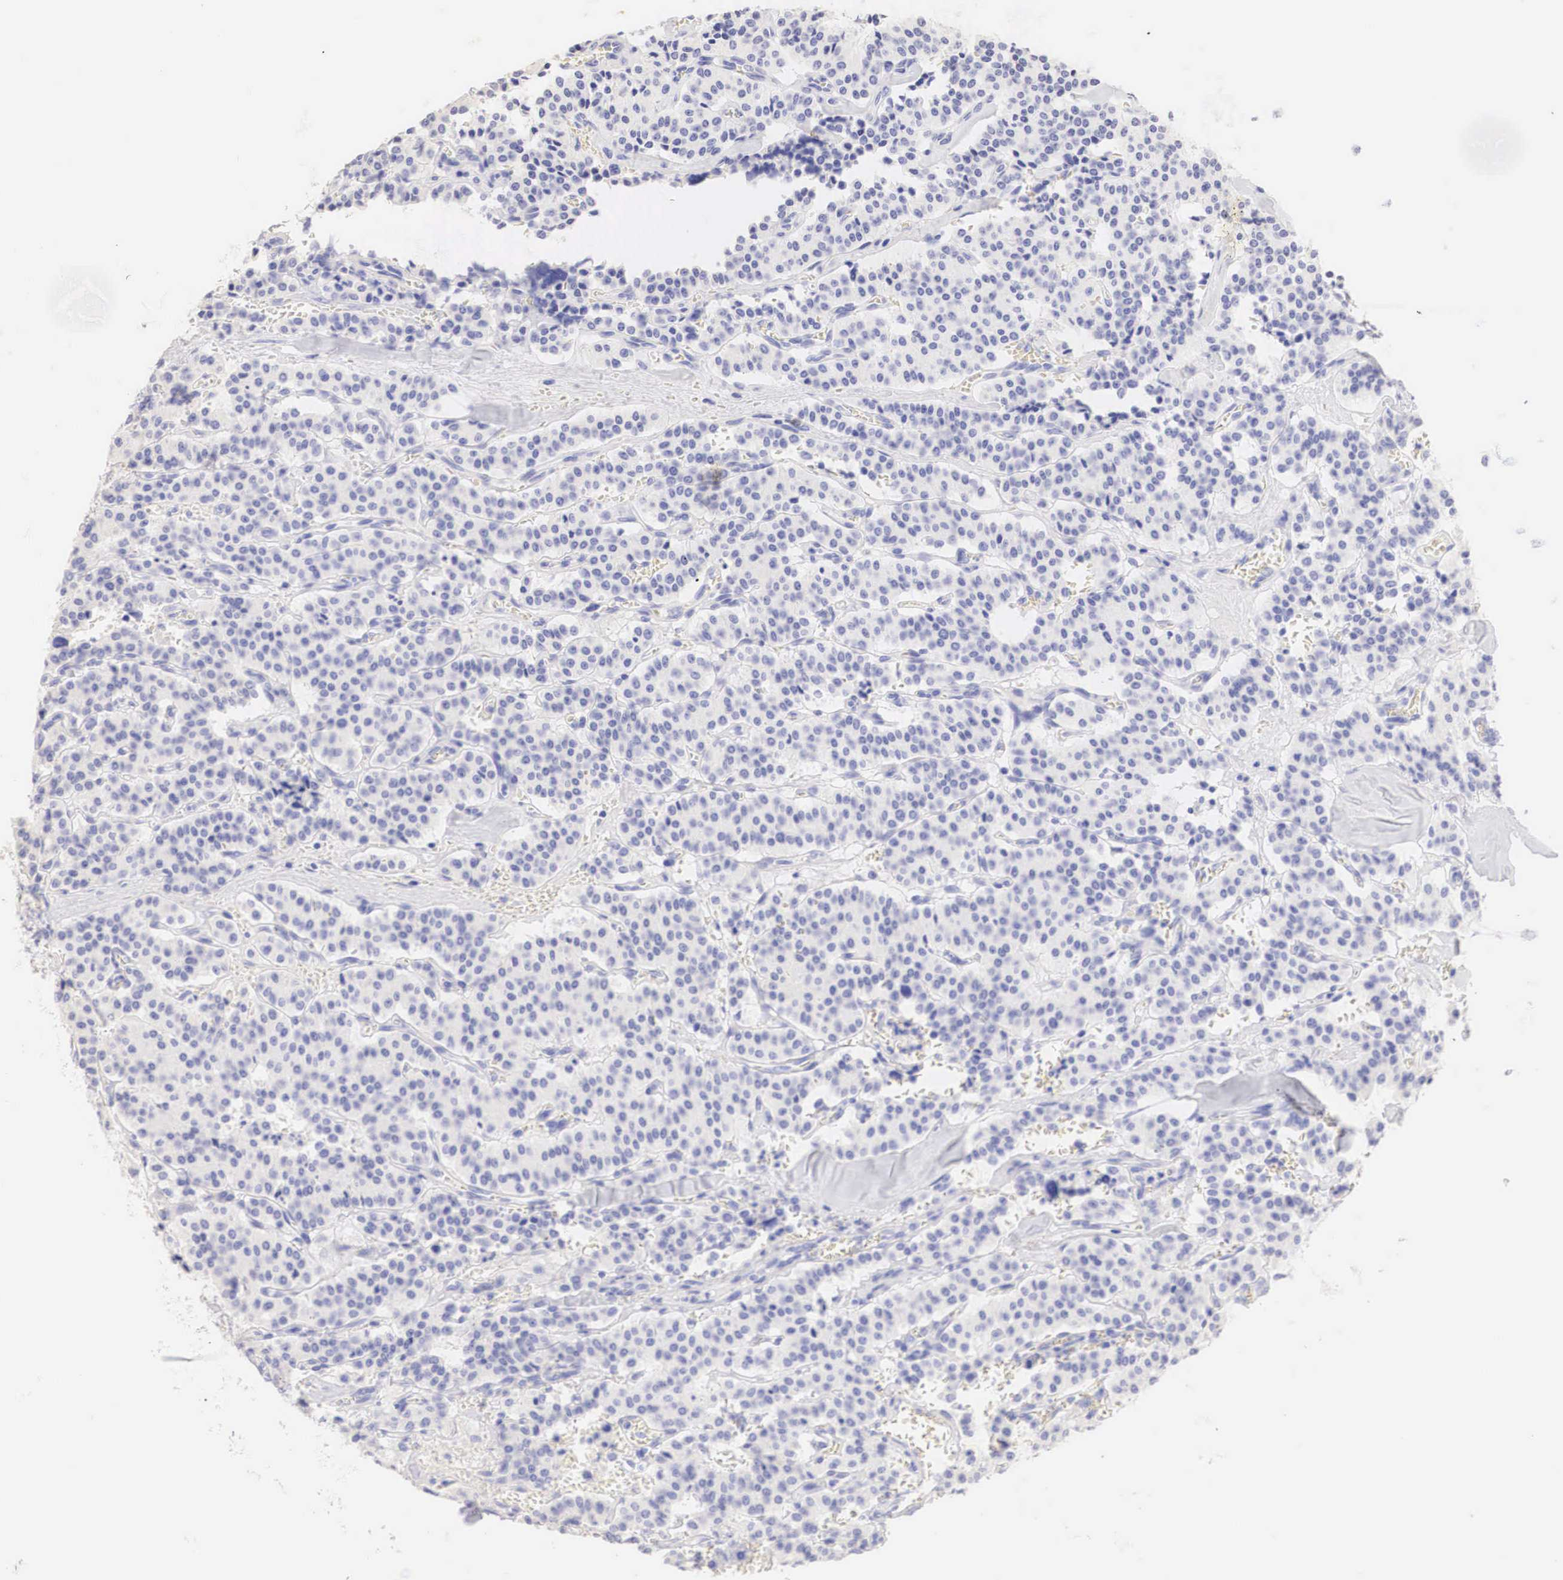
{"staining": {"intensity": "negative", "quantity": "none", "location": "none"}, "tissue": "carcinoid", "cell_type": "Tumor cells", "image_type": "cancer", "snomed": [{"axis": "morphology", "description": "Carcinoid, malignant, NOS"}, {"axis": "topography", "description": "Bronchus"}], "caption": "A high-resolution photomicrograph shows immunohistochemistry staining of malignant carcinoid, which reveals no significant expression in tumor cells.", "gene": "ERBB2", "patient": {"sex": "male", "age": 55}}